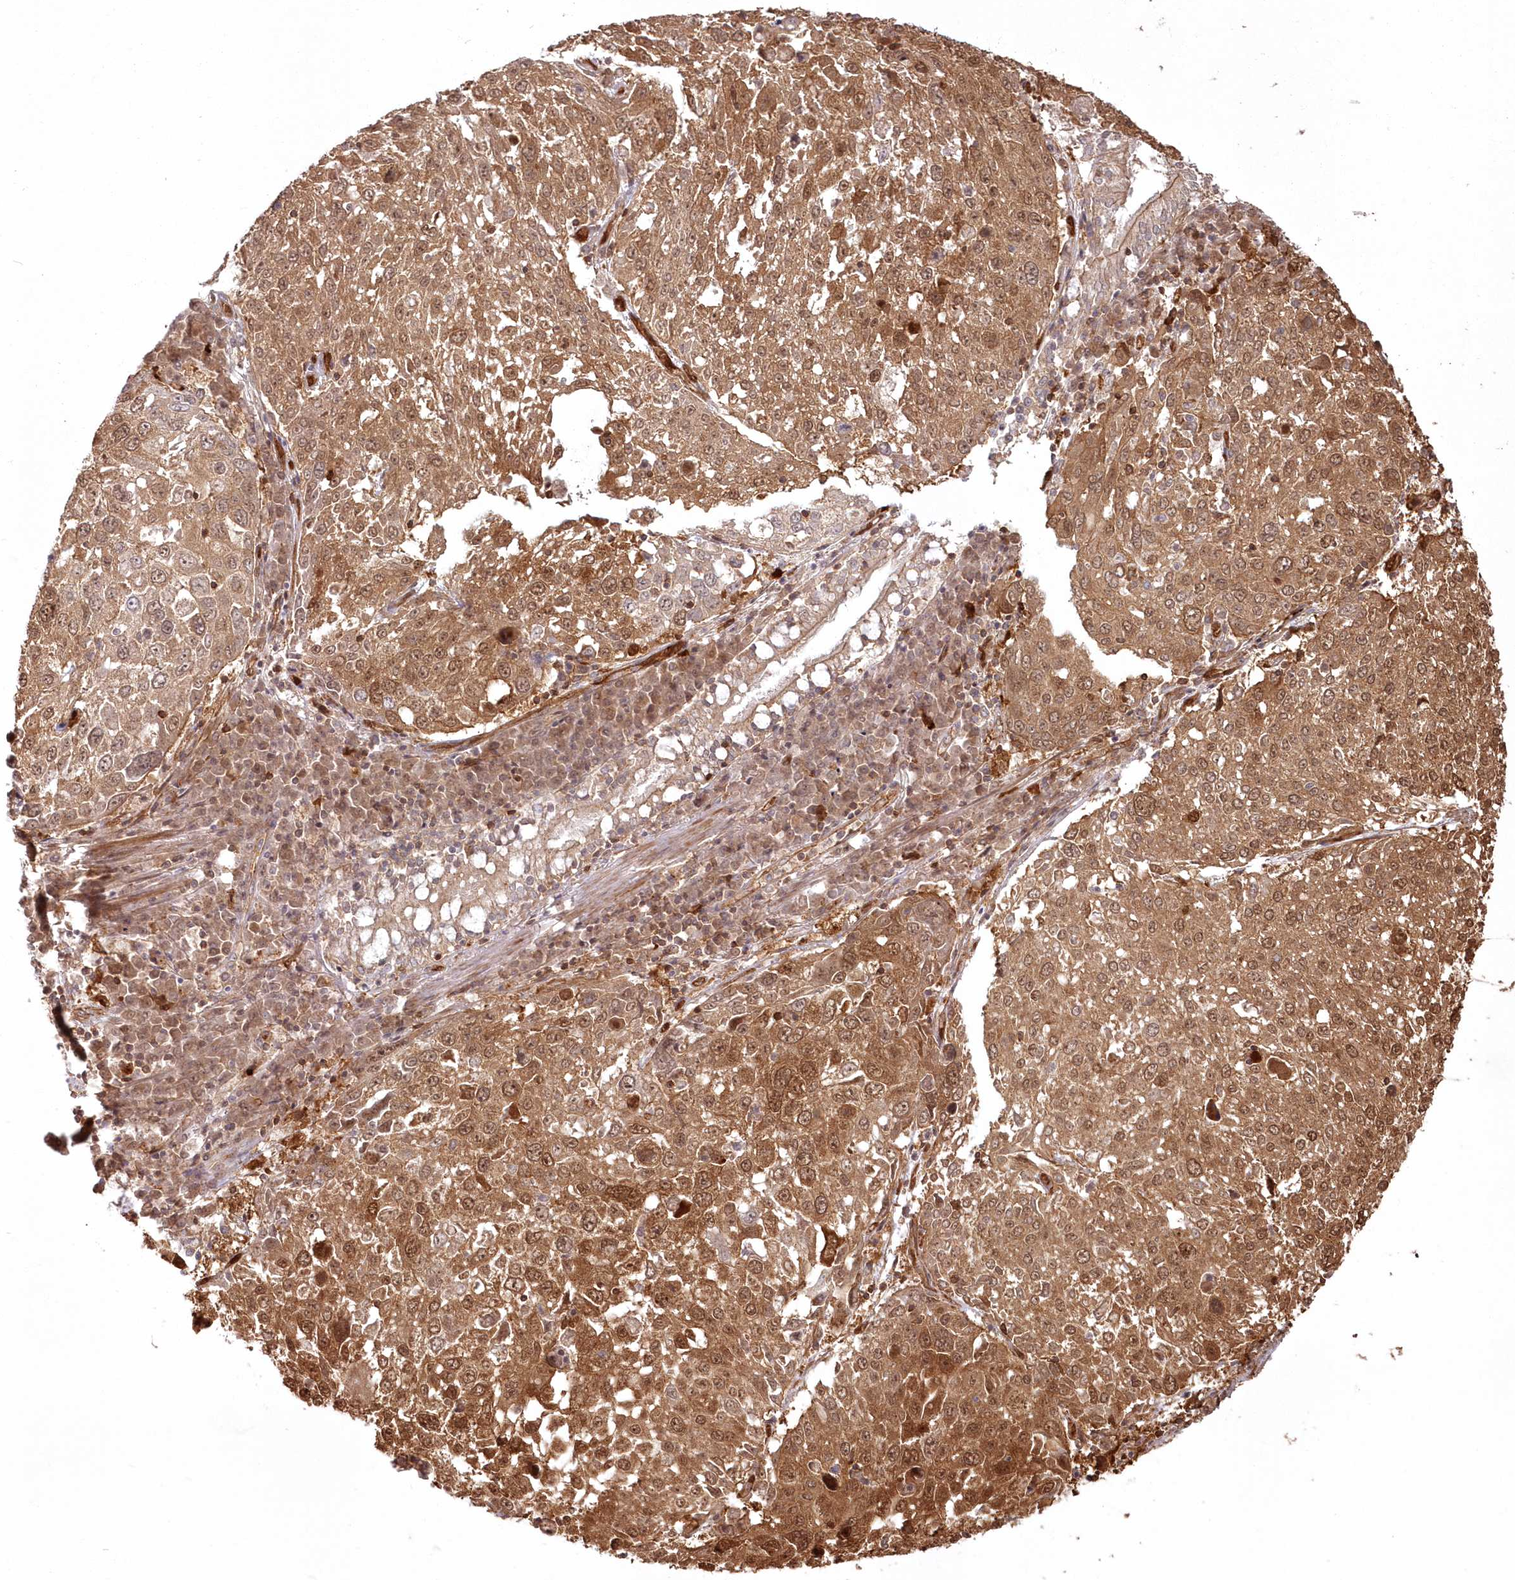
{"staining": {"intensity": "moderate", "quantity": ">75%", "location": "cytoplasmic/membranous,nuclear"}, "tissue": "lung cancer", "cell_type": "Tumor cells", "image_type": "cancer", "snomed": [{"axis": "morphology", "description": "Squamous cell carcinoma, NOS"}, {"axis": "topography", "description": "Lung"}], "caption": "Lung squamous cell carcinoma was stained to show a protein in brown. There is medium levels of moderate cytoplasmic/membranous and nuclear positivity in about >75% of tumor cells. Using DAB (brown) and hematoxylin (blue) stains, captured at high magnification using brightfield microscopy.", "gene": "RGCC", "patient": {"sex": "male", "age": 65}}